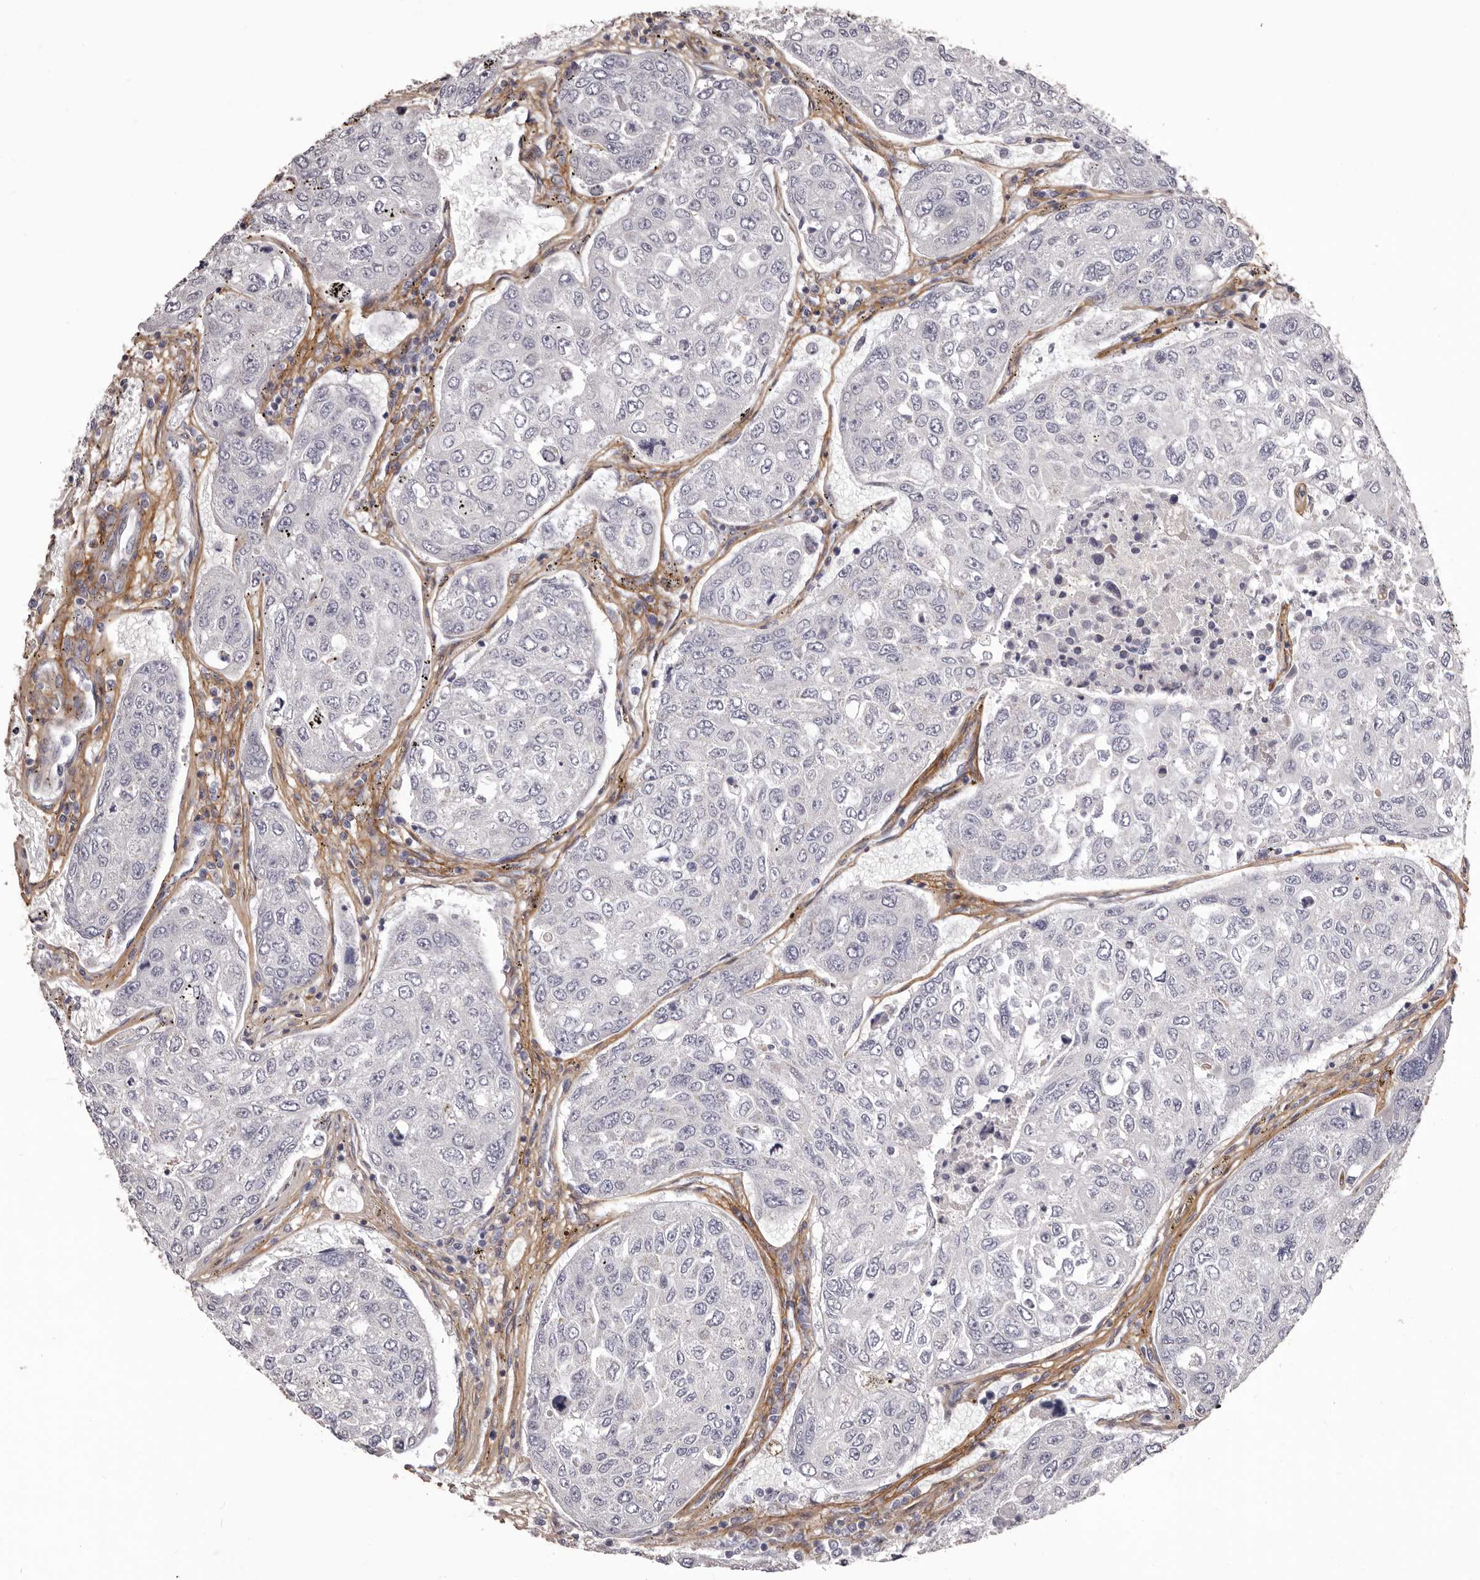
{"staining": {"intensity": "negative", "quantity": "none", "location": "none"}, "tissue": "urothelial cancer", "cell_type": "Tumor cells", "image_type": "cancer", "snomed": [{"axis": "morphology", "description": "Urothelial carcinoma, High grade"}, {"axis": "topography", "description": "Lymph node"}, {"axis": "topography", "description": "Urinary bladder"}], "caption": "Protein analysis of urothelial cancer reveals no significant positivity in tumor cells.", "gene": "COL6A1", "patient": {"sex": "male", "age": 51}}